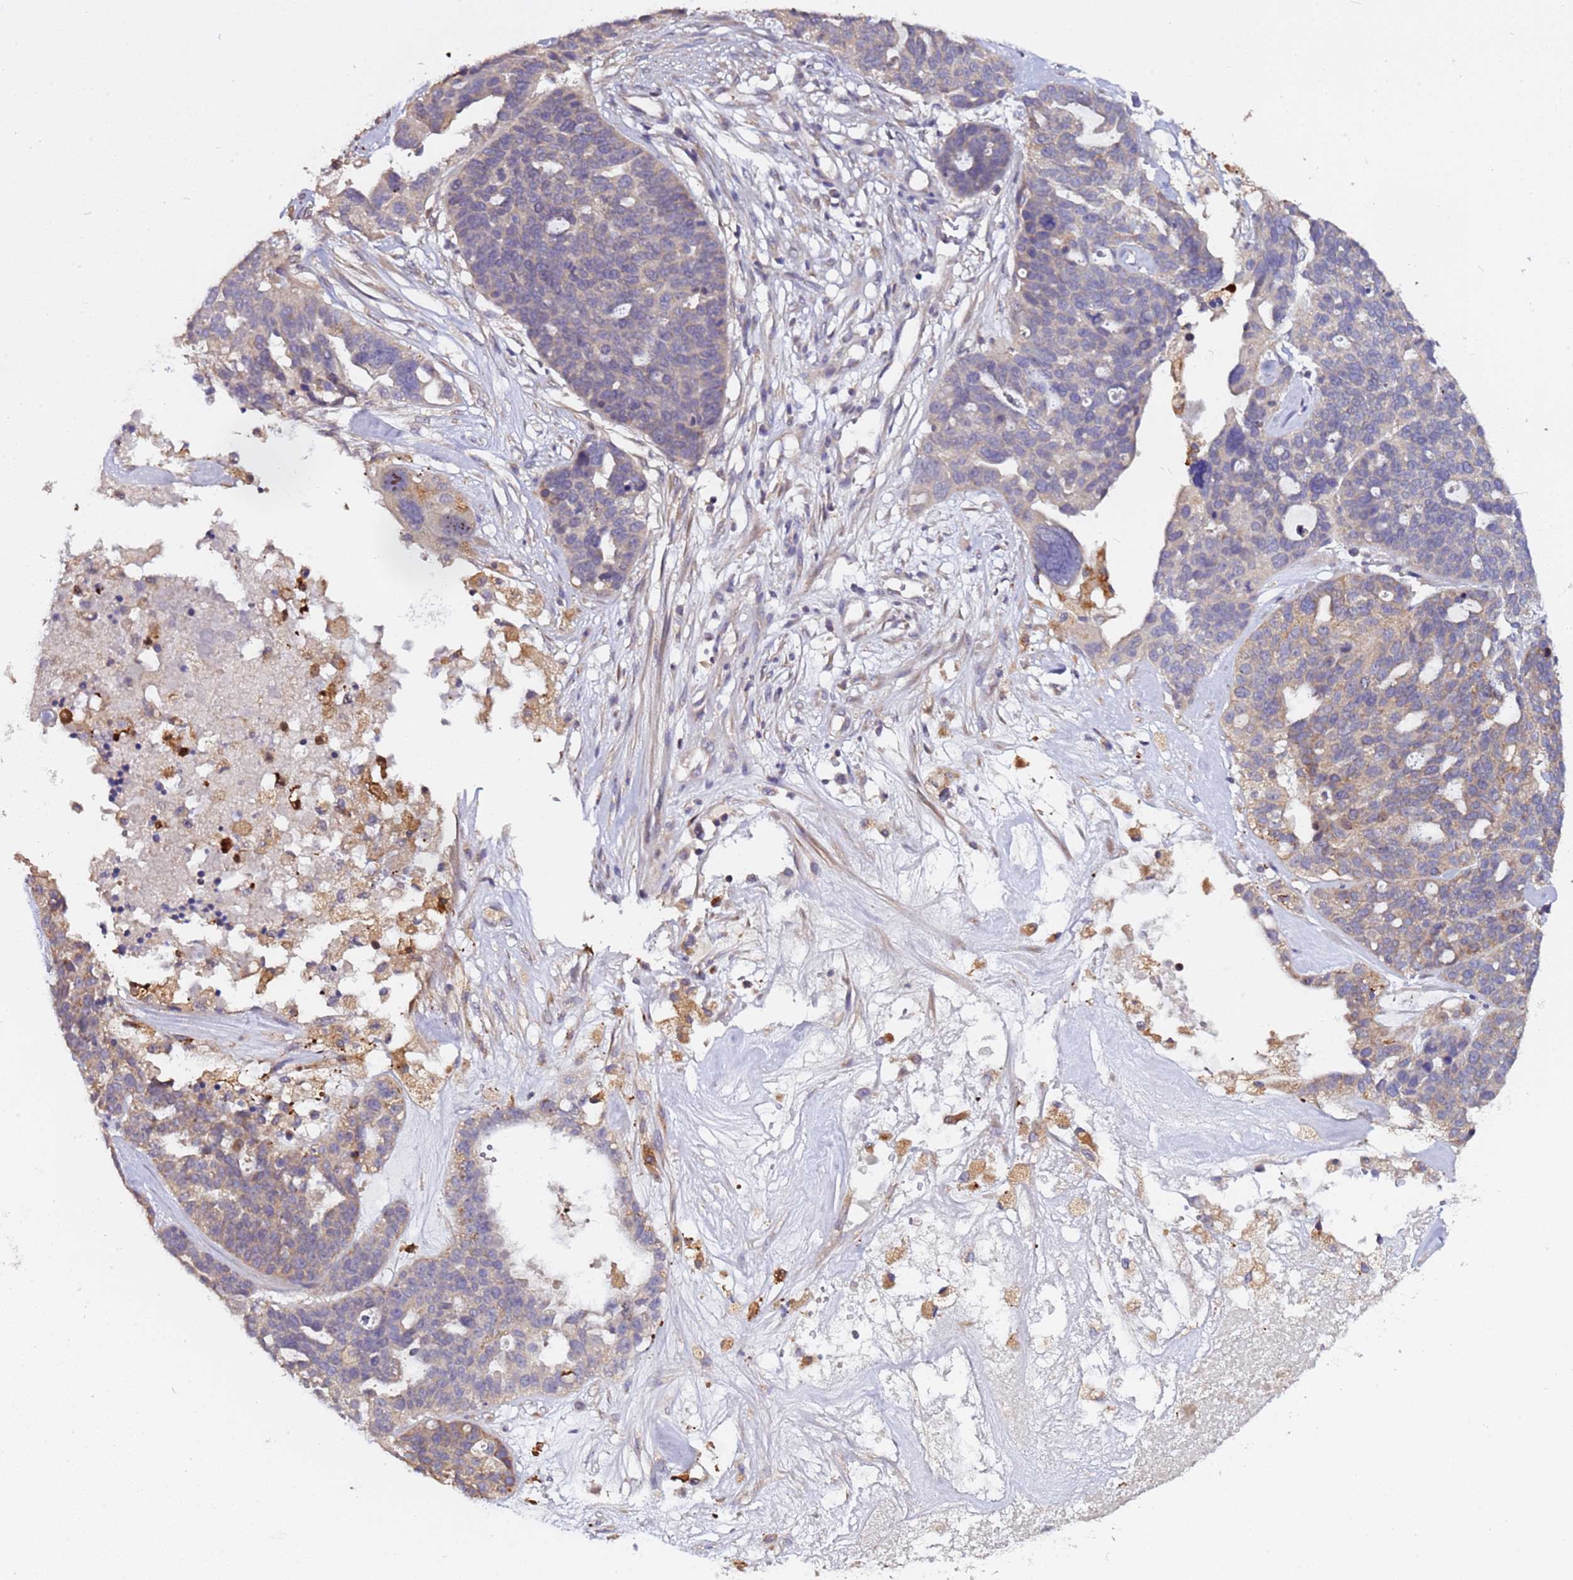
{"staining": {"intensity": "weak", "quantity": "<25%", "location": "cytoplasmic/membranous"}, "tissue": "ovarian cancer", "cell_type": "Tumor cells", "image_type": "cancer", "snomed": [{"axis": "morphology", "description": "Cystadenocarcinoma, serous, NOS"}, {"axis": "topography", "description": "Ovary"}], "caption": "This photomicrograph is of serous cystadenocarcinoma (ovarian) stained with immunohistochemistry (IHC) to label a protein in brown with the nuclei are counter-stained blue. There is no positivity in tumor cells.", "gene": "ELMOD2", "patient": {"sex": "female", "age": 59}}